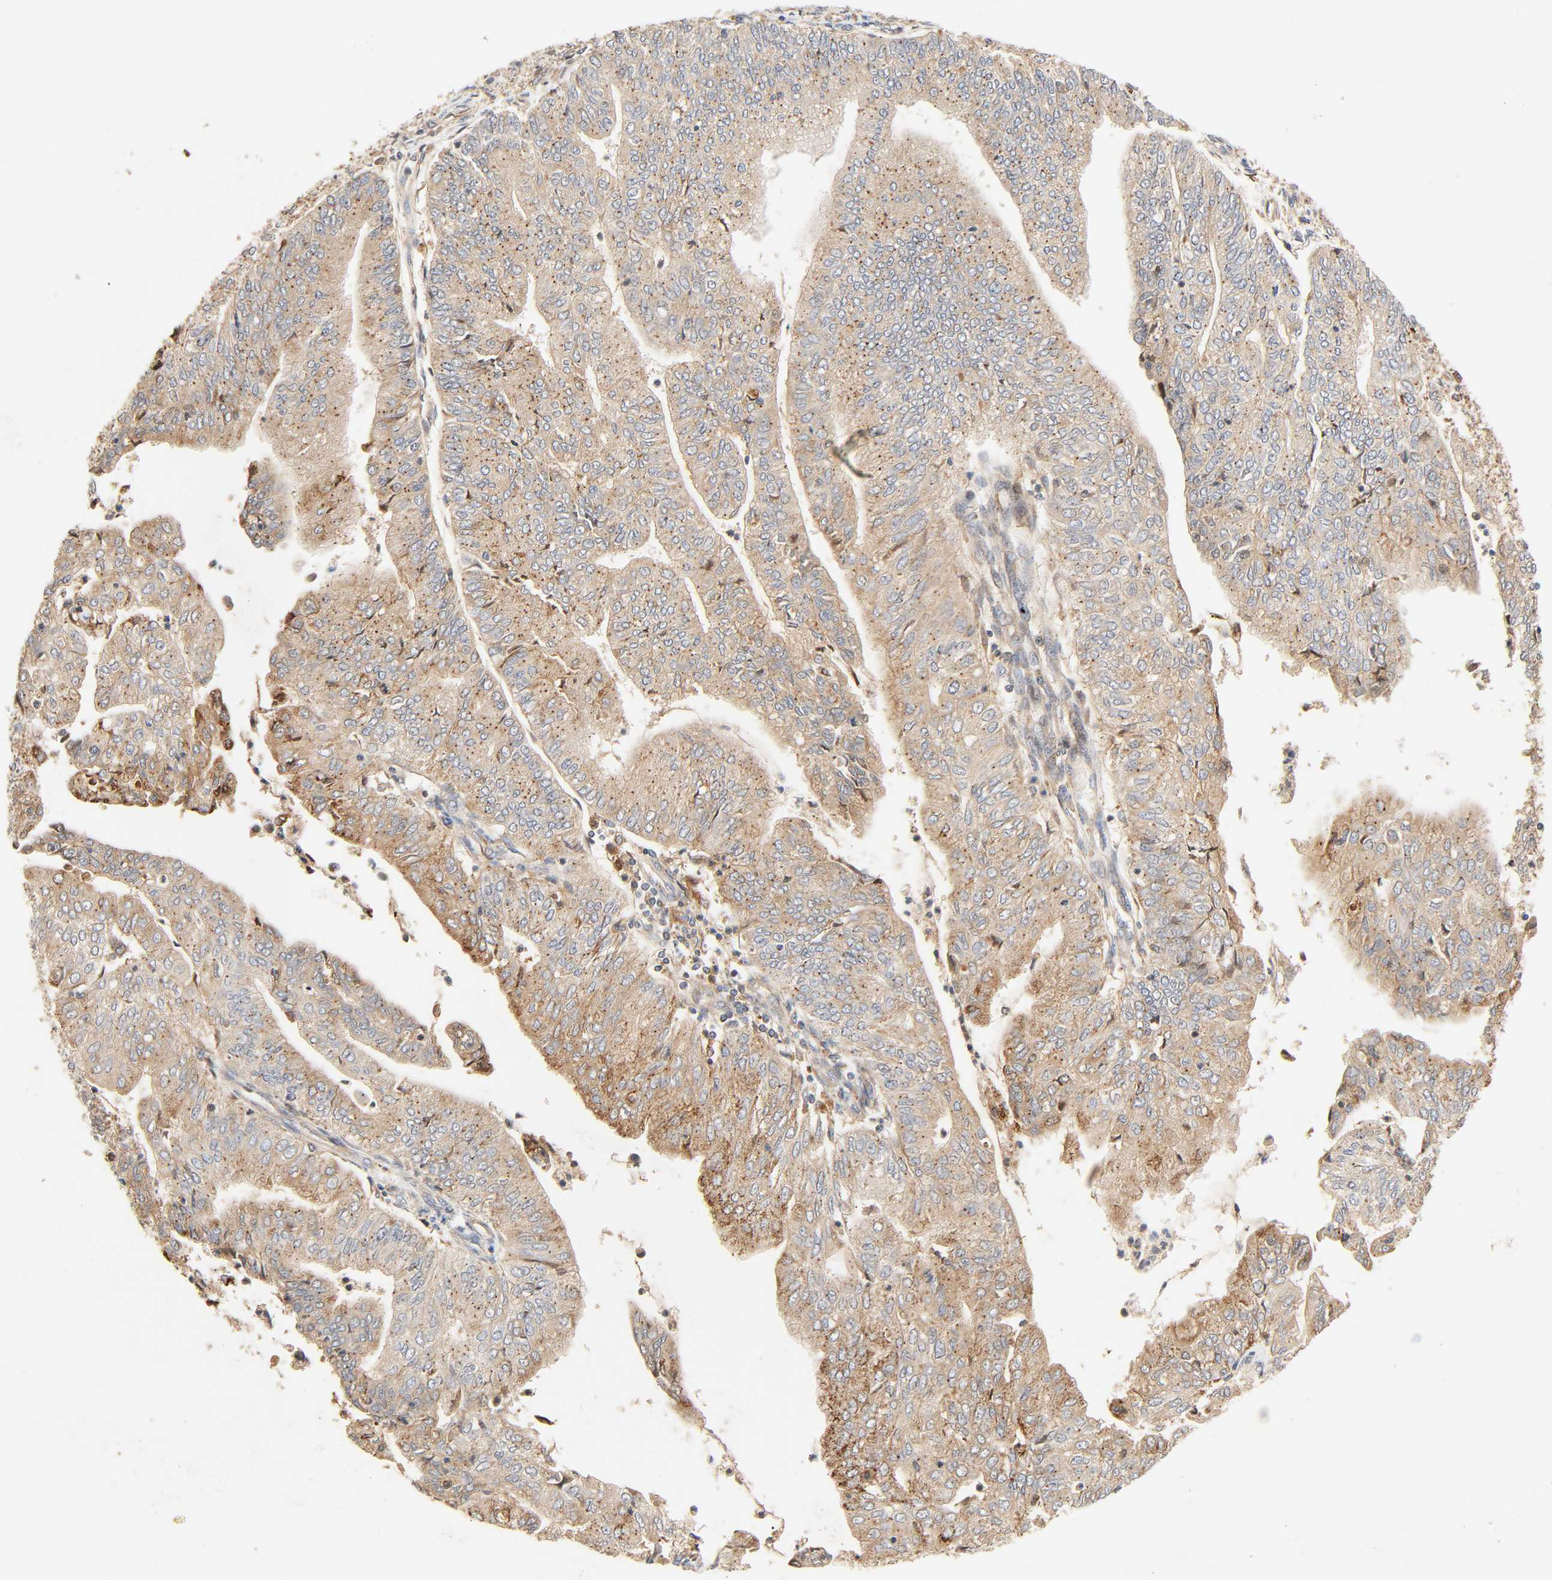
{"staining": {"intensity": "moderate", "quantity": ">75%", "location": "cytoplasmic/membranous"}, "tissue": "endometrial cancer", "cell_type": "Tumor cells", "image_type": "cancer", "snomed": [{"axis": "morphology", "description": "Adenocarcinoma, NOS"}, {"axis": "topography", "description": "Endometrium"}], "caption": "A brown stain shows moderate cytoplasmic/membranous expression of a protein in adenocarcinoma (endometrial) tumor cells. The protein of interest is stained brown, and the nuclei are stained in blue (DAB (3,3'-diaminobenzidine) IHC with brightfield microscopy, high magnification).", "gene": "MAPK6", "patient": {"sex": "female", "age": 59}}